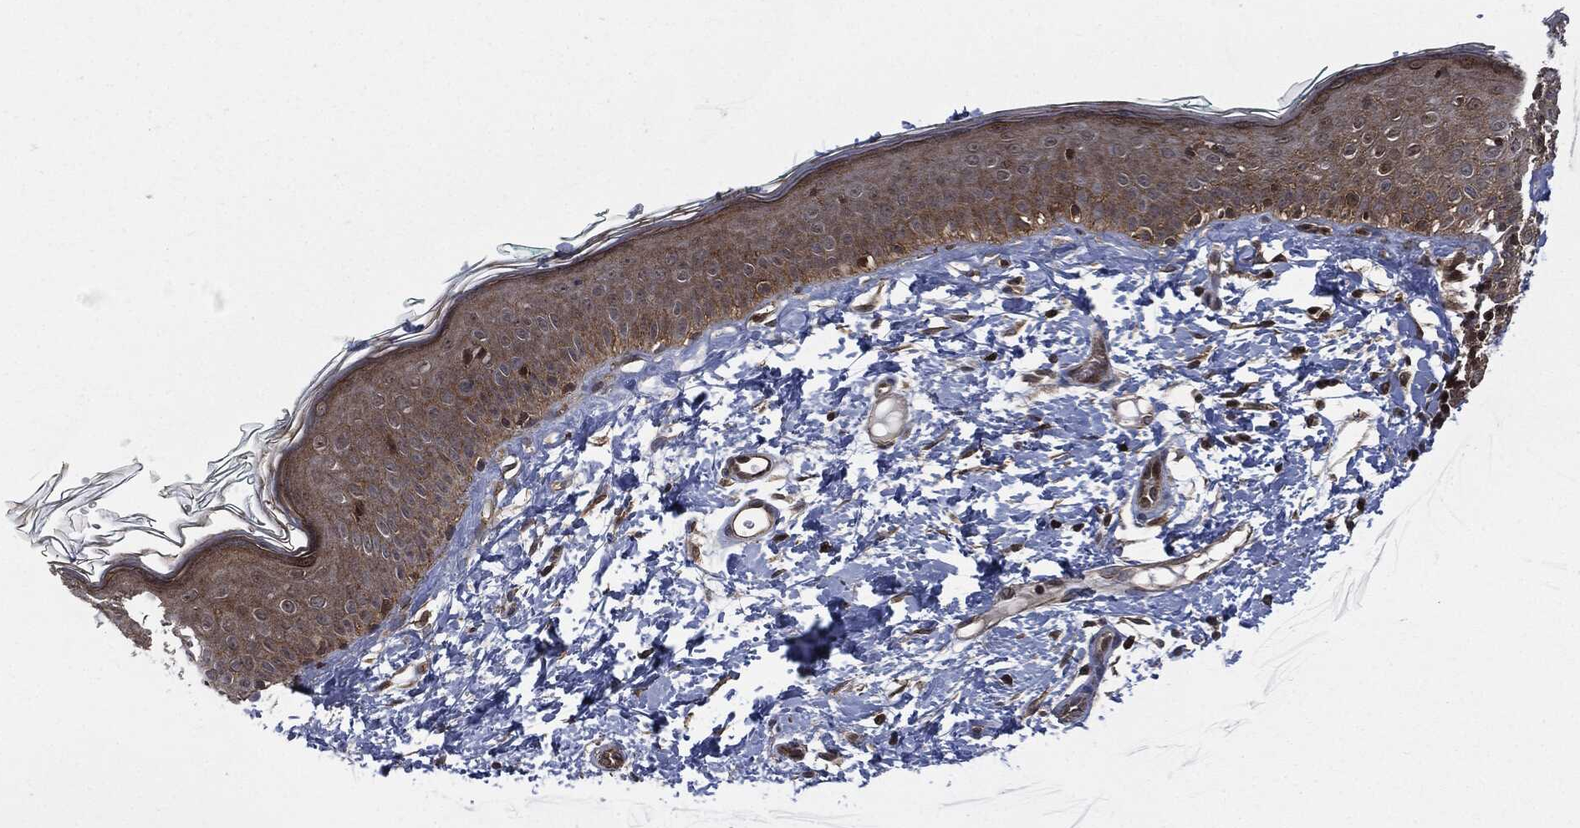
{"staining": {"intensity": "negative", "quantity": "none", "location": "none"}, "tissue": "skin", "cell_type": "Fibroblasts", "image_type": "normal", "snomed": [{"axis": "morphology", "description": "Normal tissue, NOS"}, {"axis": "morphology", "description": "Basal cell carcinoma"}, {"axis": "topography", "description": "Skin"}], "caption": "The micrograph displays no staining of fibroblasts in unremarkable skin.", "gene": "HRAS", "patient": {"sex": "male", "age": 33}}